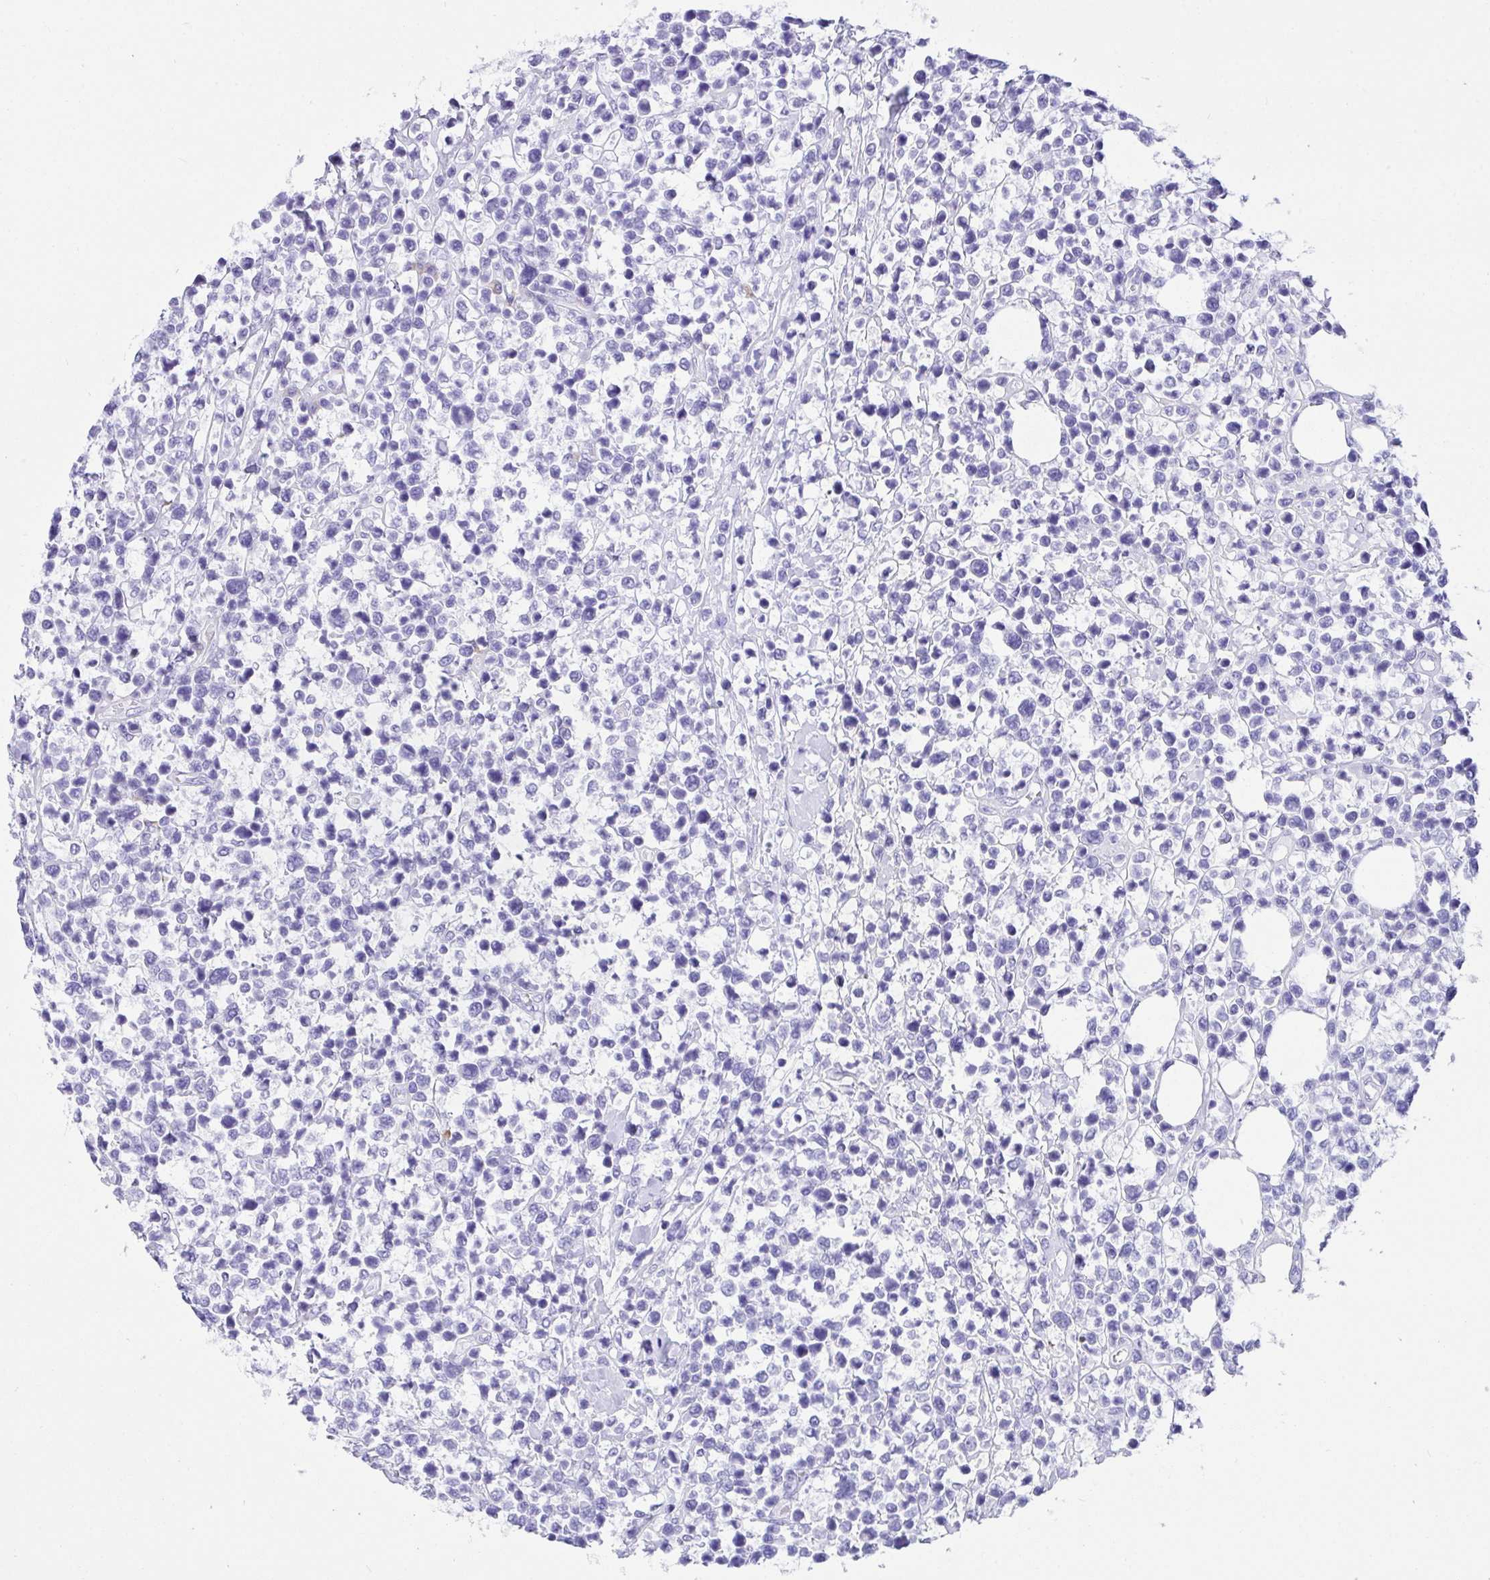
{"staining": {"intensity": "negative", "quantity": "none", "location": "none"}, "tissue": "lymphoma", "cell_type": "Tumor cells", "image_type": "cancer", "snomed": [{"axis": "morphology", "description": "Malignant lymphoma, non-Hodgkin's type, Low grade"}, {"axis": "topography", "description": "Lymph node"}], "caption": "Micrograph shows no significant protein expression in tumor cells of malignant lymphoma, non-Hodgkin's type (low-grade).", "gene": "BEST4", "patient": {"sex": "male", "age": 60}}